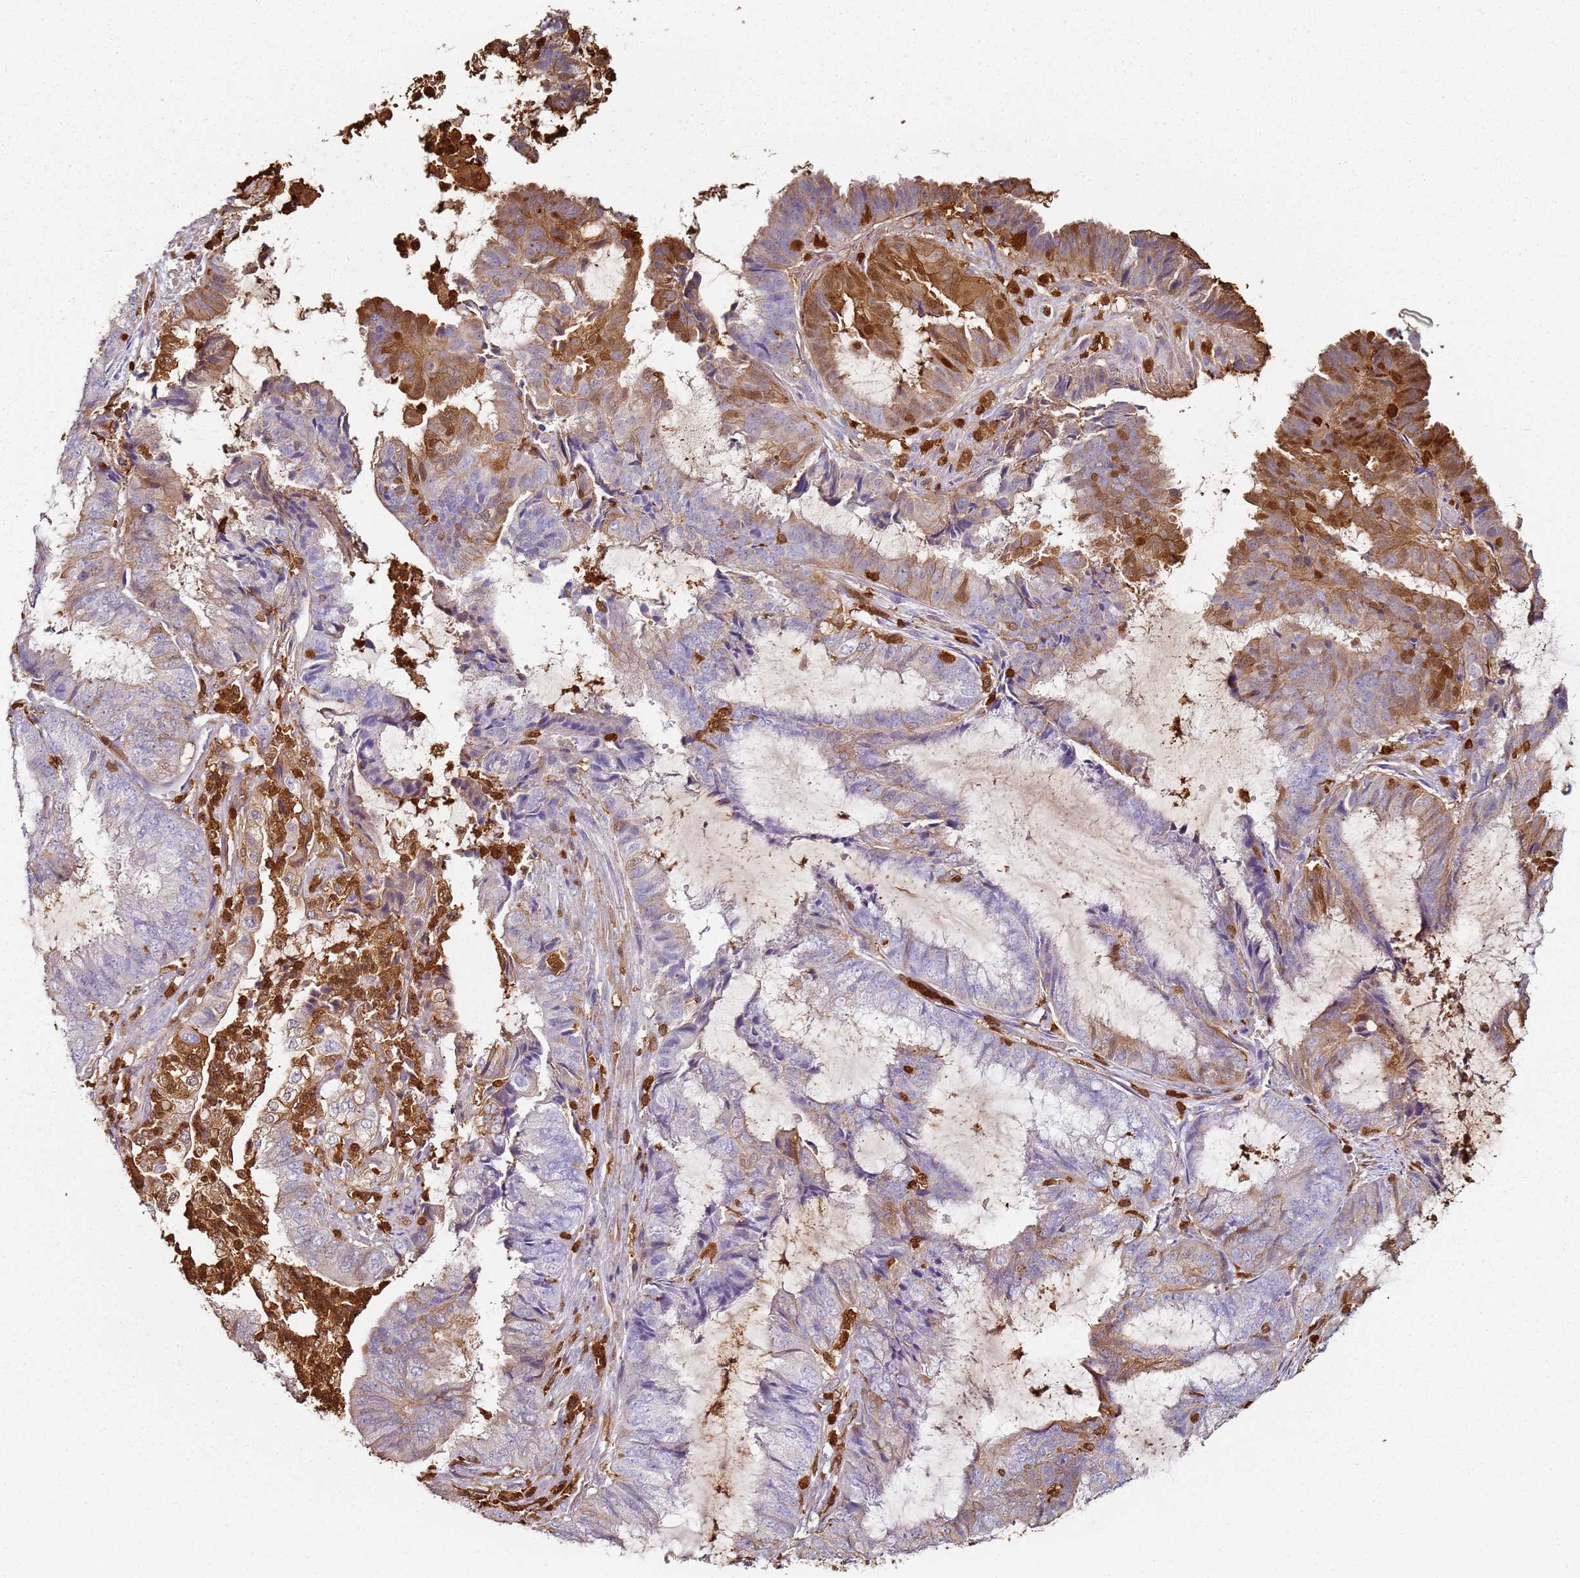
{"staining": {"intensity": "moderate", "quantity": "<25%", "location": "cytoplasmic/membranous,nuclear"}, "tissue": "endometrial cancer", "cell_type": "Tumor cells", "image_type": "cancer", "snomed": [{"axis": "morphology", "description": "Adenocarcinoma, NOS"}, {"axis": "topography", "description": "Endometrium"}], "caption": "There is low levels of moderate cytoplasmic/membranous and nuclear positivity in tumor cells of adenocarcinoma (endometrial), as demonstrated by immunohistochemical staining (brown color).", "gene": "S100A4", "patient": {"sex": "female", "age": 51}}